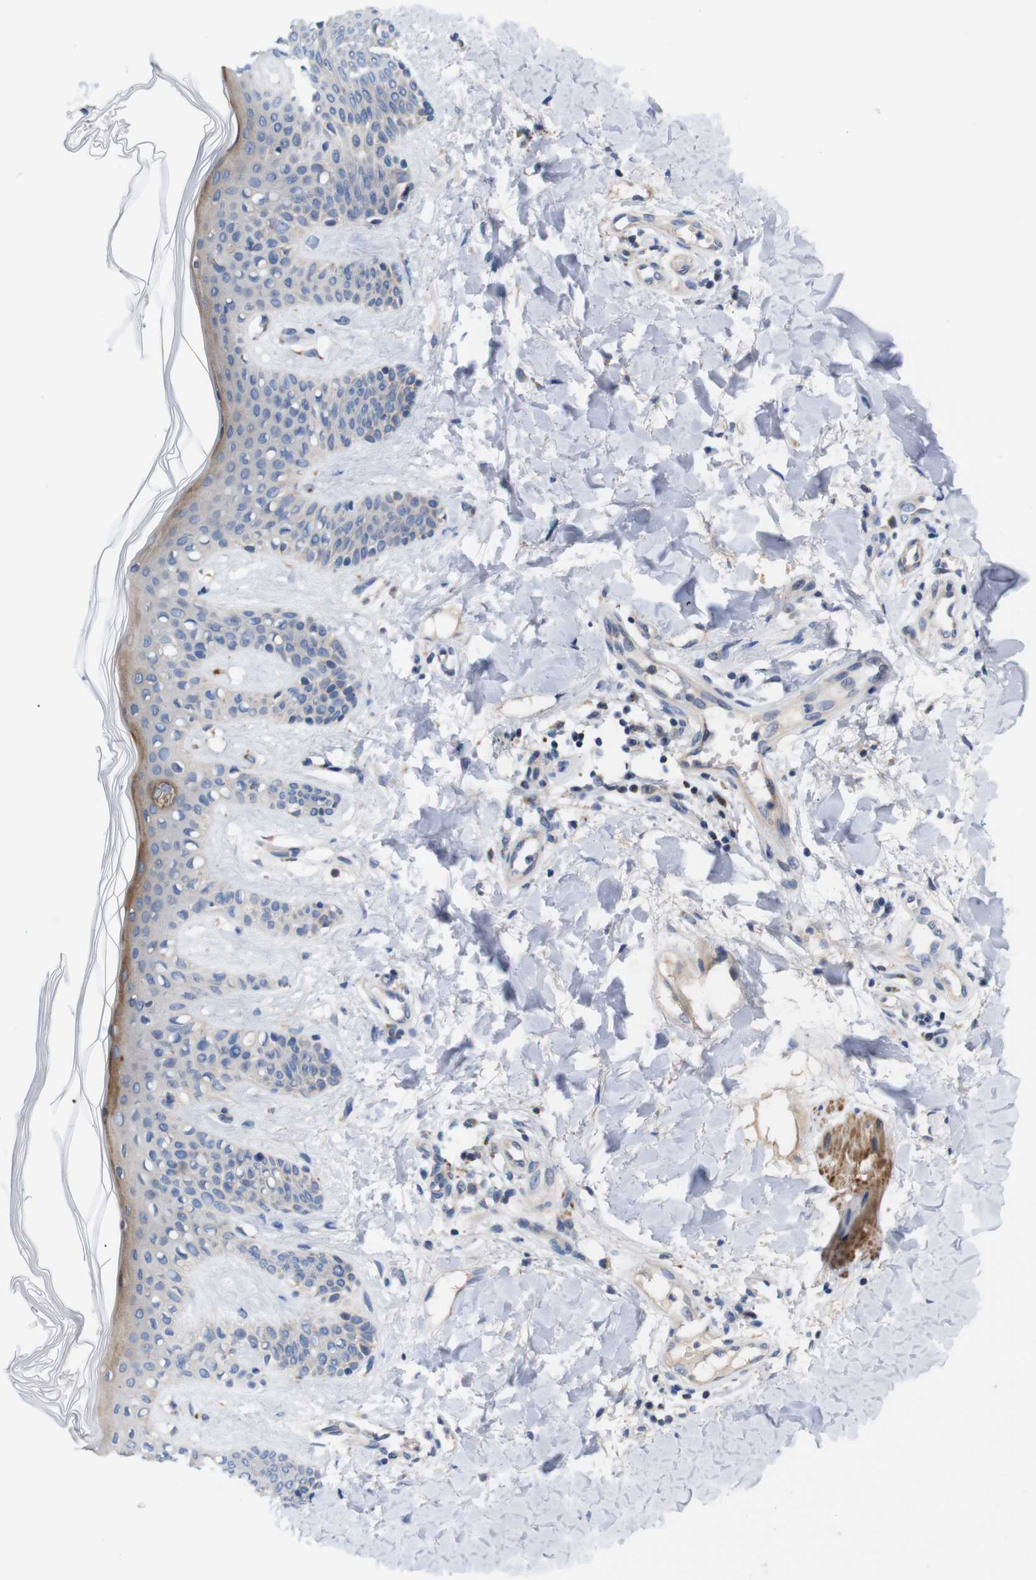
{"staining": {"intensity": "negative", "quantity": "none", "location": "none"}, "tissue": "skin", "cell_type": "Fibroblasts", "image_type": "normal", "snomed": [{"axis": "morphology", "description": "Normal tissue, NOS"}, {"axis": "topography", "description": "Skin"}], "caption": "Histopathology image shows no protein positivity in fibroblasts of benign skin. Brightfield microscopy of IHC stained with DAB (brown) and hematoxylin (blue), captured at high magnification.", "gene": "LRRC55", "patient": {"sex": "male", "age": 16}}